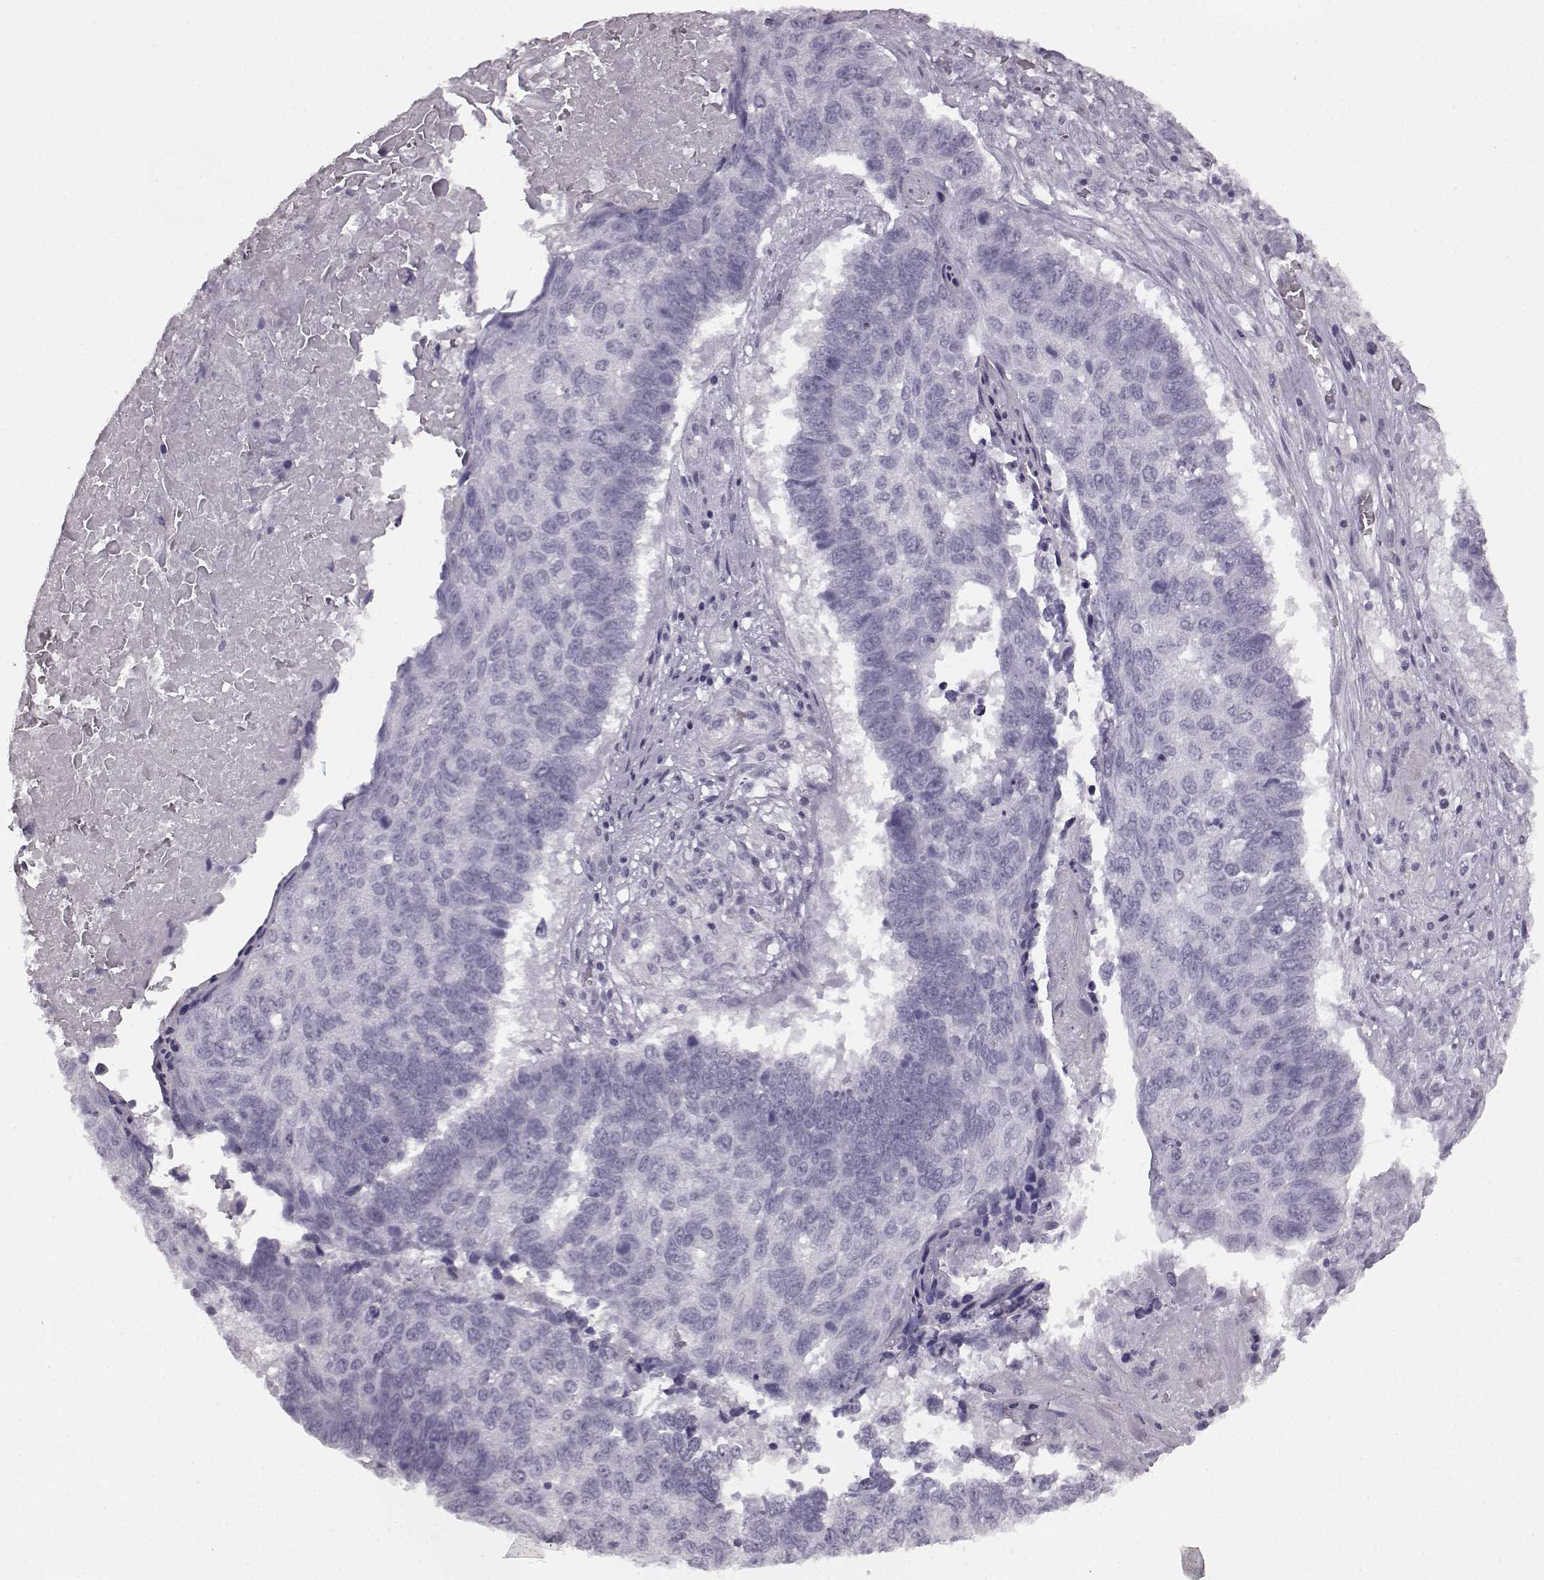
{"staining": {"intensity": "negative", "quantity": "none", "location": "none"}, "tissue": "lung cancer", "cell_type": "Tumor cells", "image_type": "cancer", "snomed": [{"axis": "morphology", "description": "Squamous cell carcinoma, NOS"}, {"axis": "topography", "description": "Lung"}], "caption": "DAB (3,3'-diaminobenzidine) immunohistochemical staining of human lung cancer shows no significant staining in tumor cells.", "gene": "SEMG2", "patient": {"sex": "male", "age": 73}}